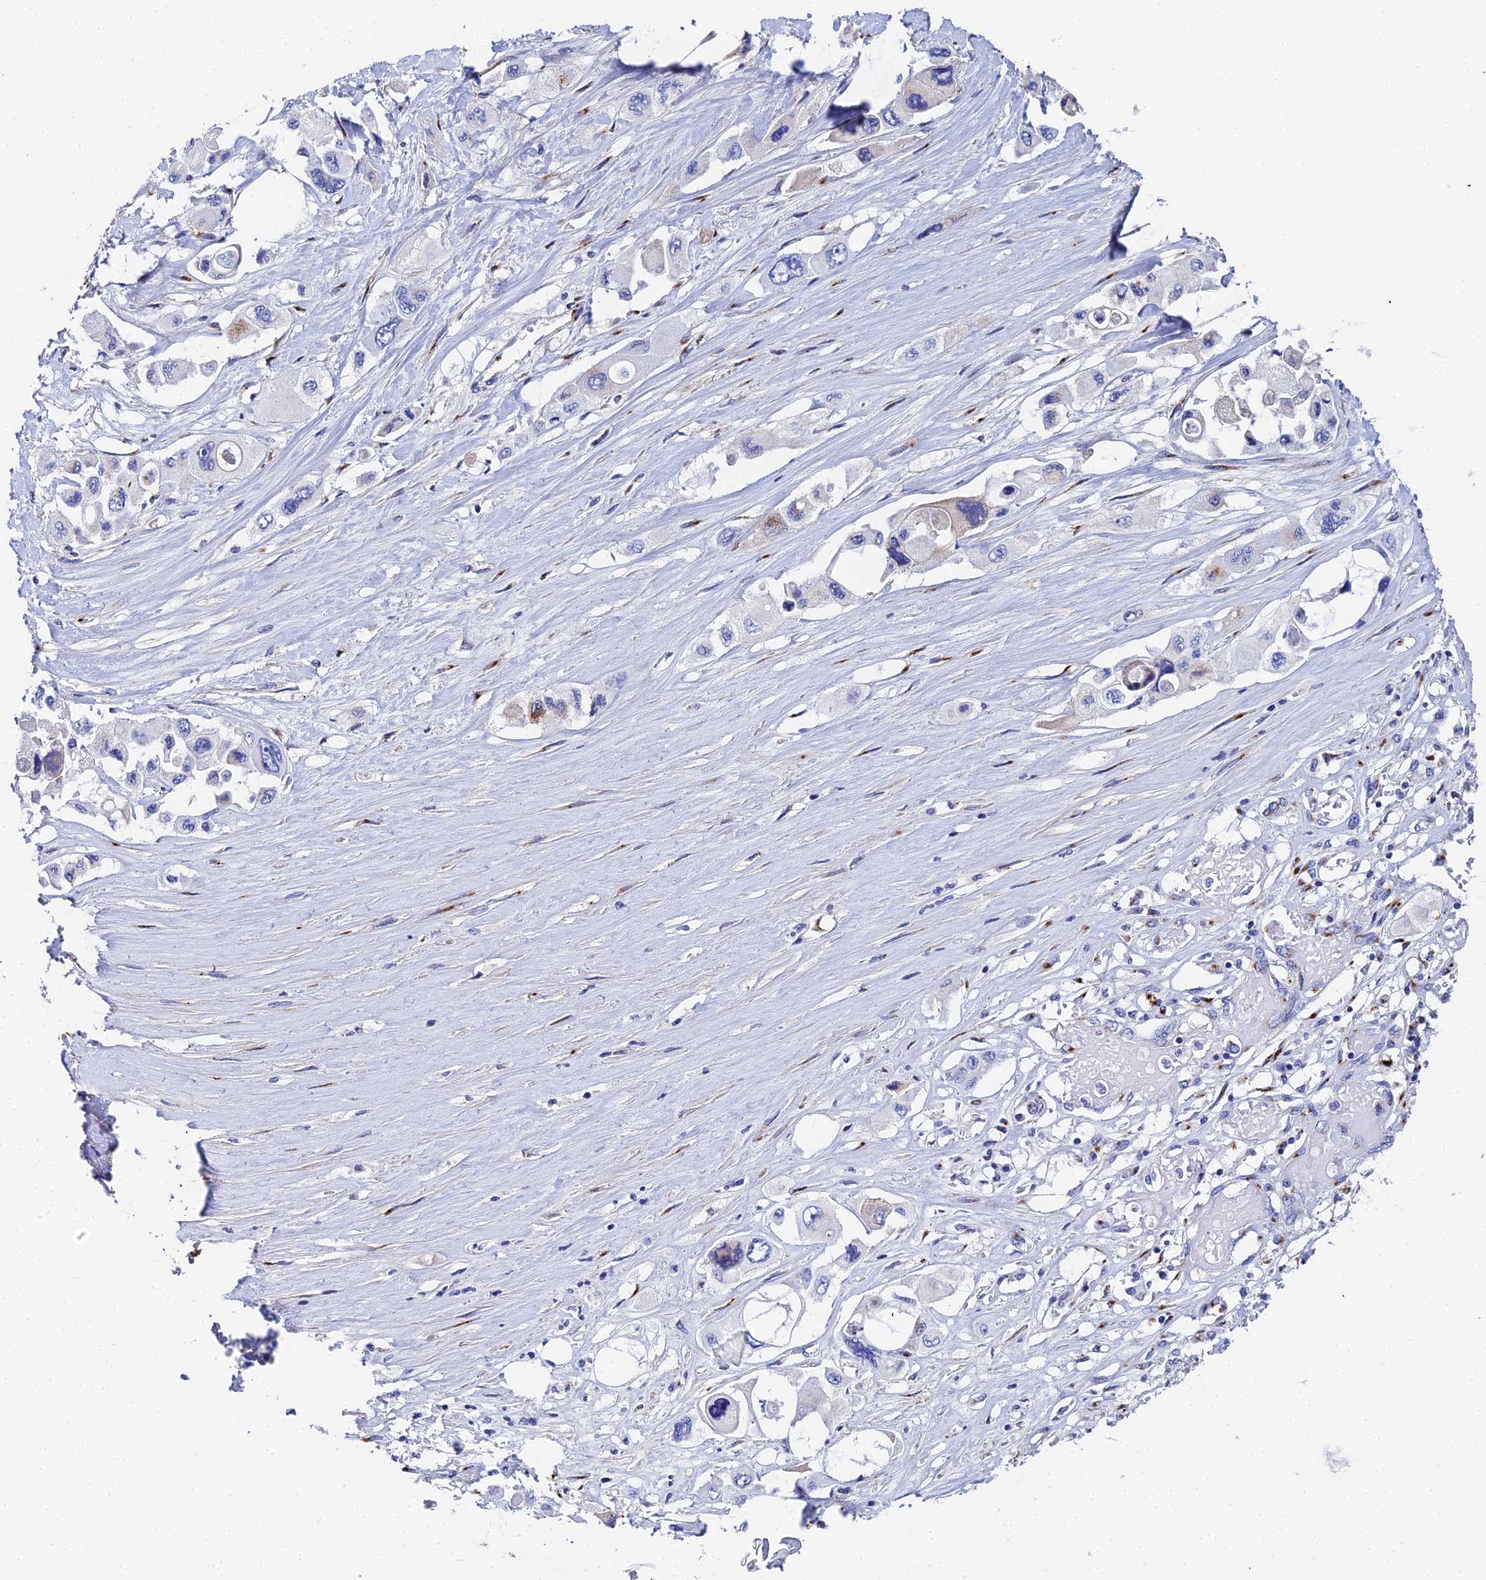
{"staining": {"intensity": "negative", "quantity": "none", "location": "none"}, "tissue": "pancreatic cancer", "cell_type": "Tumor cells", "image_type": "cancer", "snomed": [{"axis": "morphology", "description": "Adenocarcinoma, NOS"}, {"axis": "topography", "description": "Pancreas"}], "caption": "An immunohistochemistry (IHC) micrograph of pancreatic cancer (adenocarcinoma) is shown. There is no staining in tumor cells of pancreatic cancer (adenocarcinoma).", "gene": "ENSG00000268674", "patient": {"sex": "male", "age": 92}}